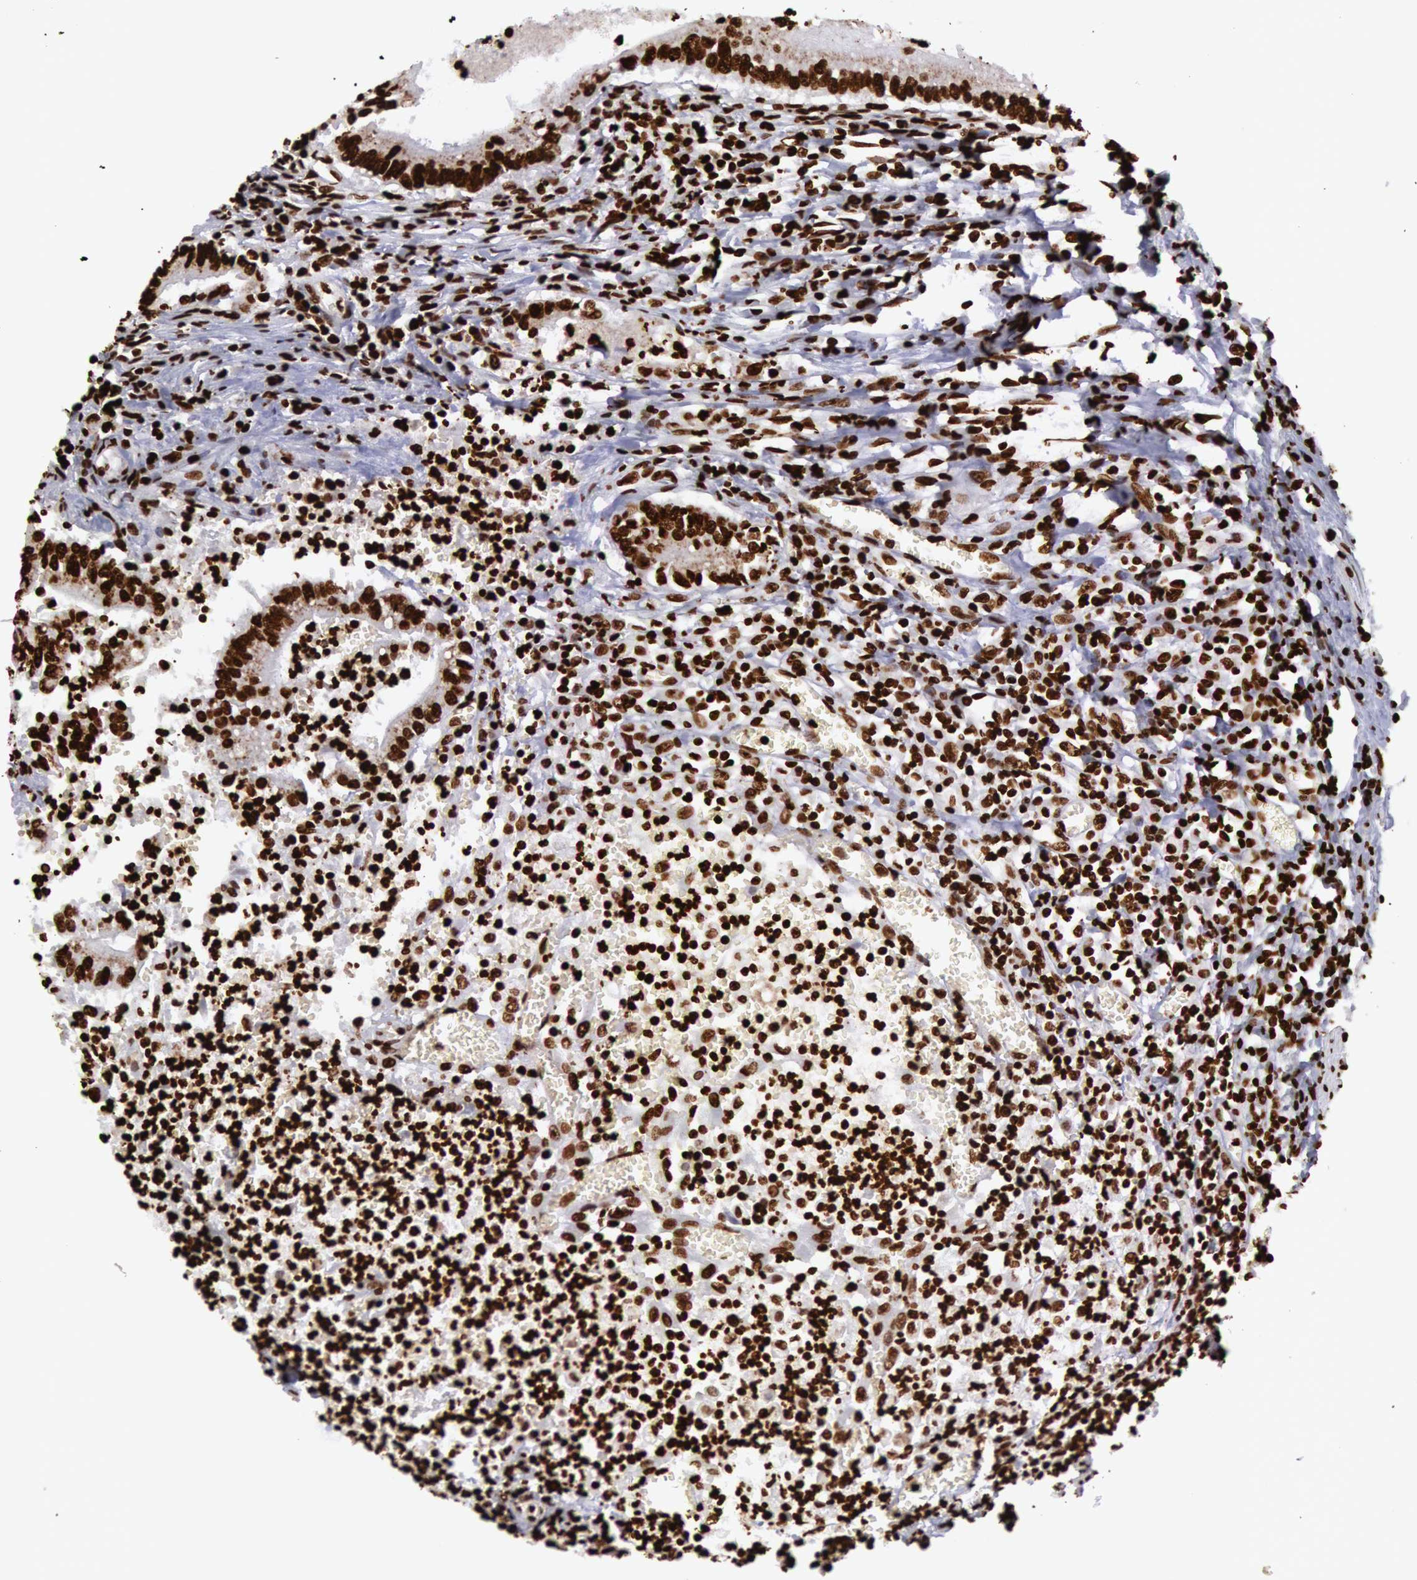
{"staining": {"intensity": "strong", "quantity": ">75%", "location": "nuclear"}, "tissue": "colorectal cancer", "cell_type": "Tumor cells", "image_type": "cancer", "snomed": [{"axis": "morphology", "description": "Adenocarcinoma, NOS"}, {"axis": "topography", "description": "Rectum"}], "caption": "IHC image of neoplastic tissue: human colorectal adenocarcinoma stained using IHC reveals high levels of strong protein expression localized specifically in the nuclear of tumor cells, appearing as a nuclear brown color.", "gene": "H3-4", "patient": {"sex": "female", "age": 81}}